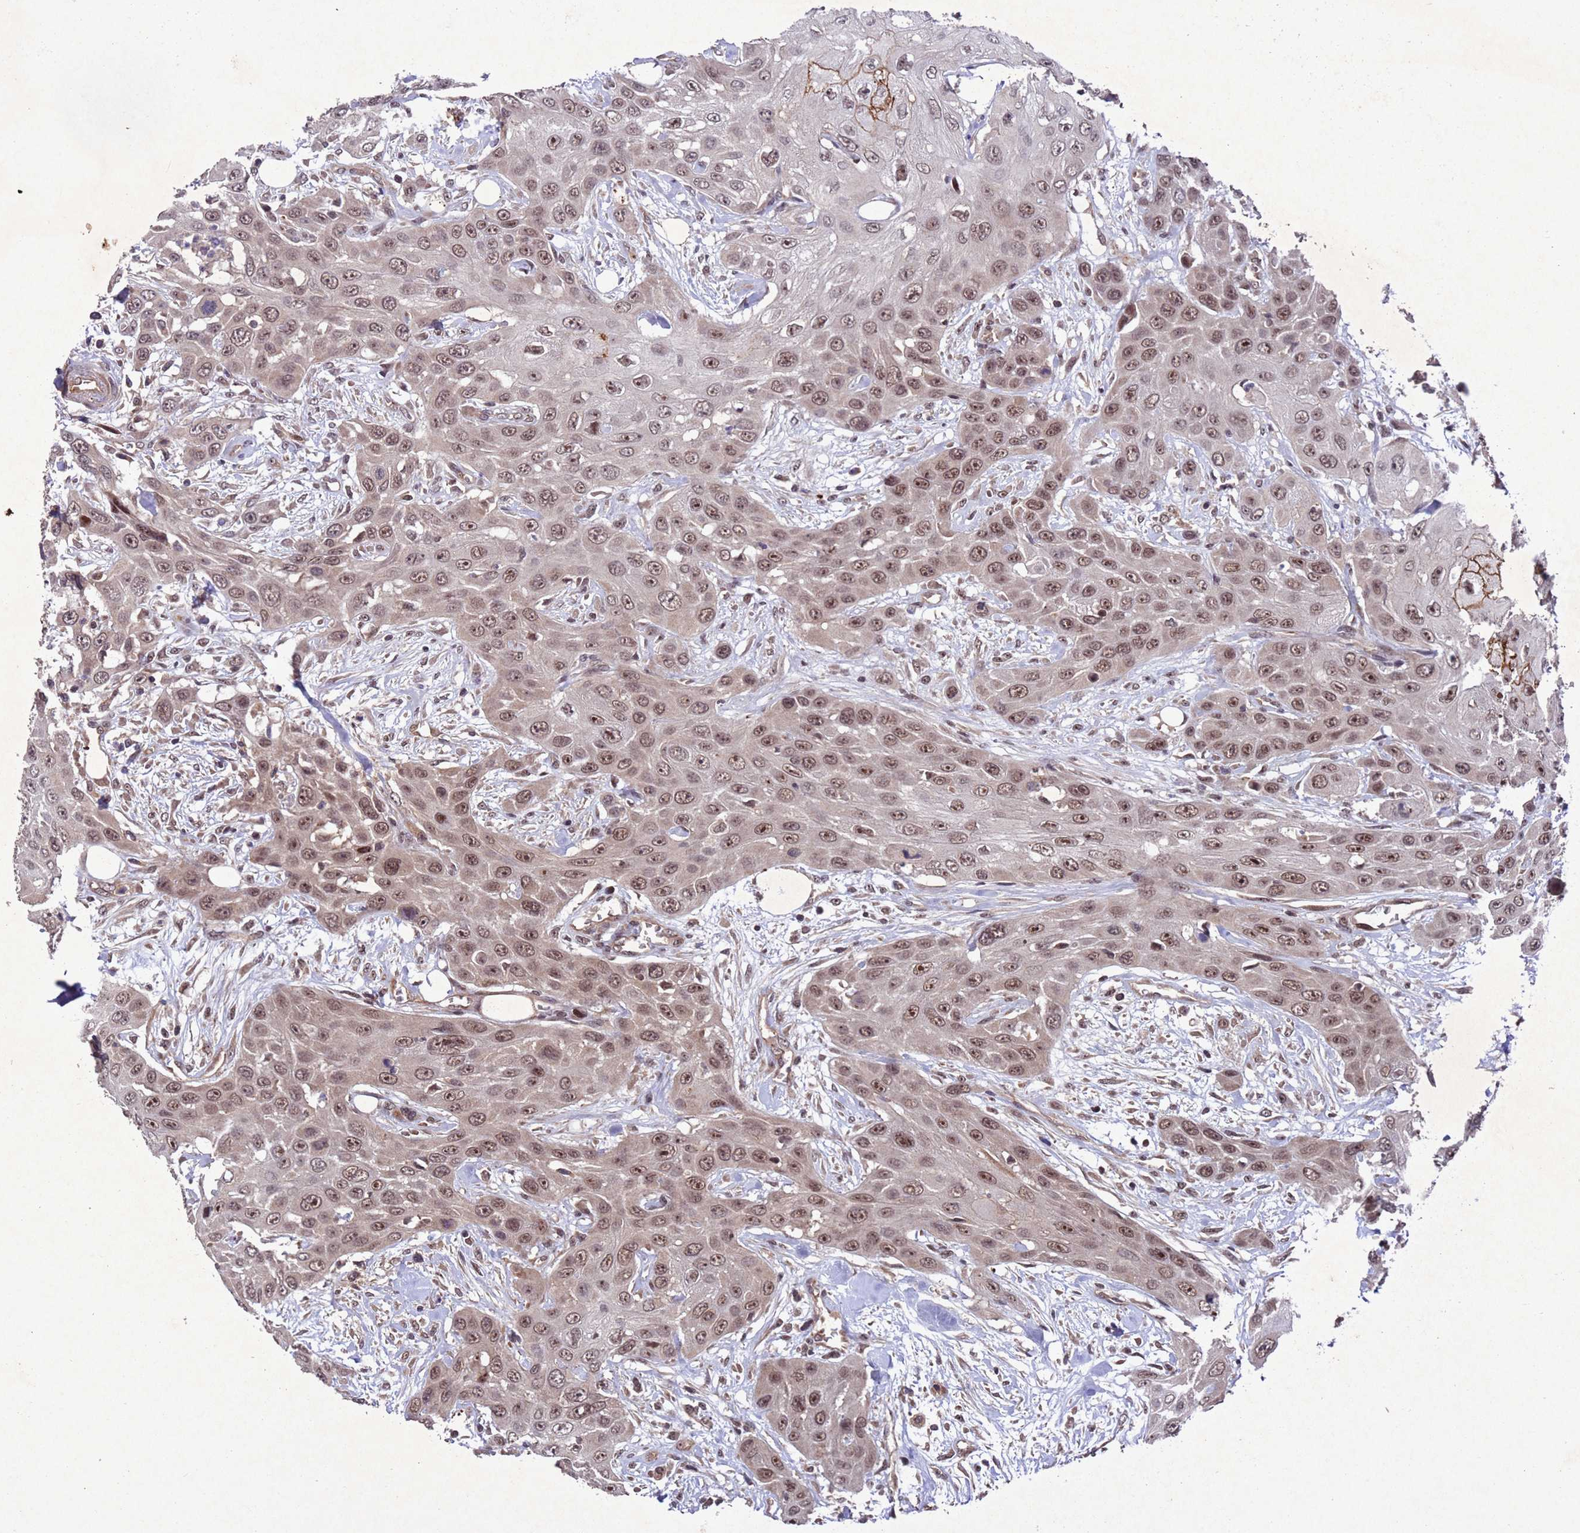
{"staining": {"intensity": "moderate", "quantity": ">75%", "location": "cytoplasmic/membranous,nuclear"}, "tissue": "head and neck cancer", "cell_type": "Tumor cells", "image_type": "cancer", "snomed": [{"axis": "morphology", "description": "Squamous cell carcinoma, NOS"}, {"axis": "topography", "description": "Head-Neck"}], "caption": "Brown immunohistochemical staining in human squamous cell carcinoma (head and neck) demonstrates moderate cytoplasmic/membranous and nuclear staining in about >75% of tumor cells.", "gene": "TBK1", "patient": {"sex": "male", "age": 81}}